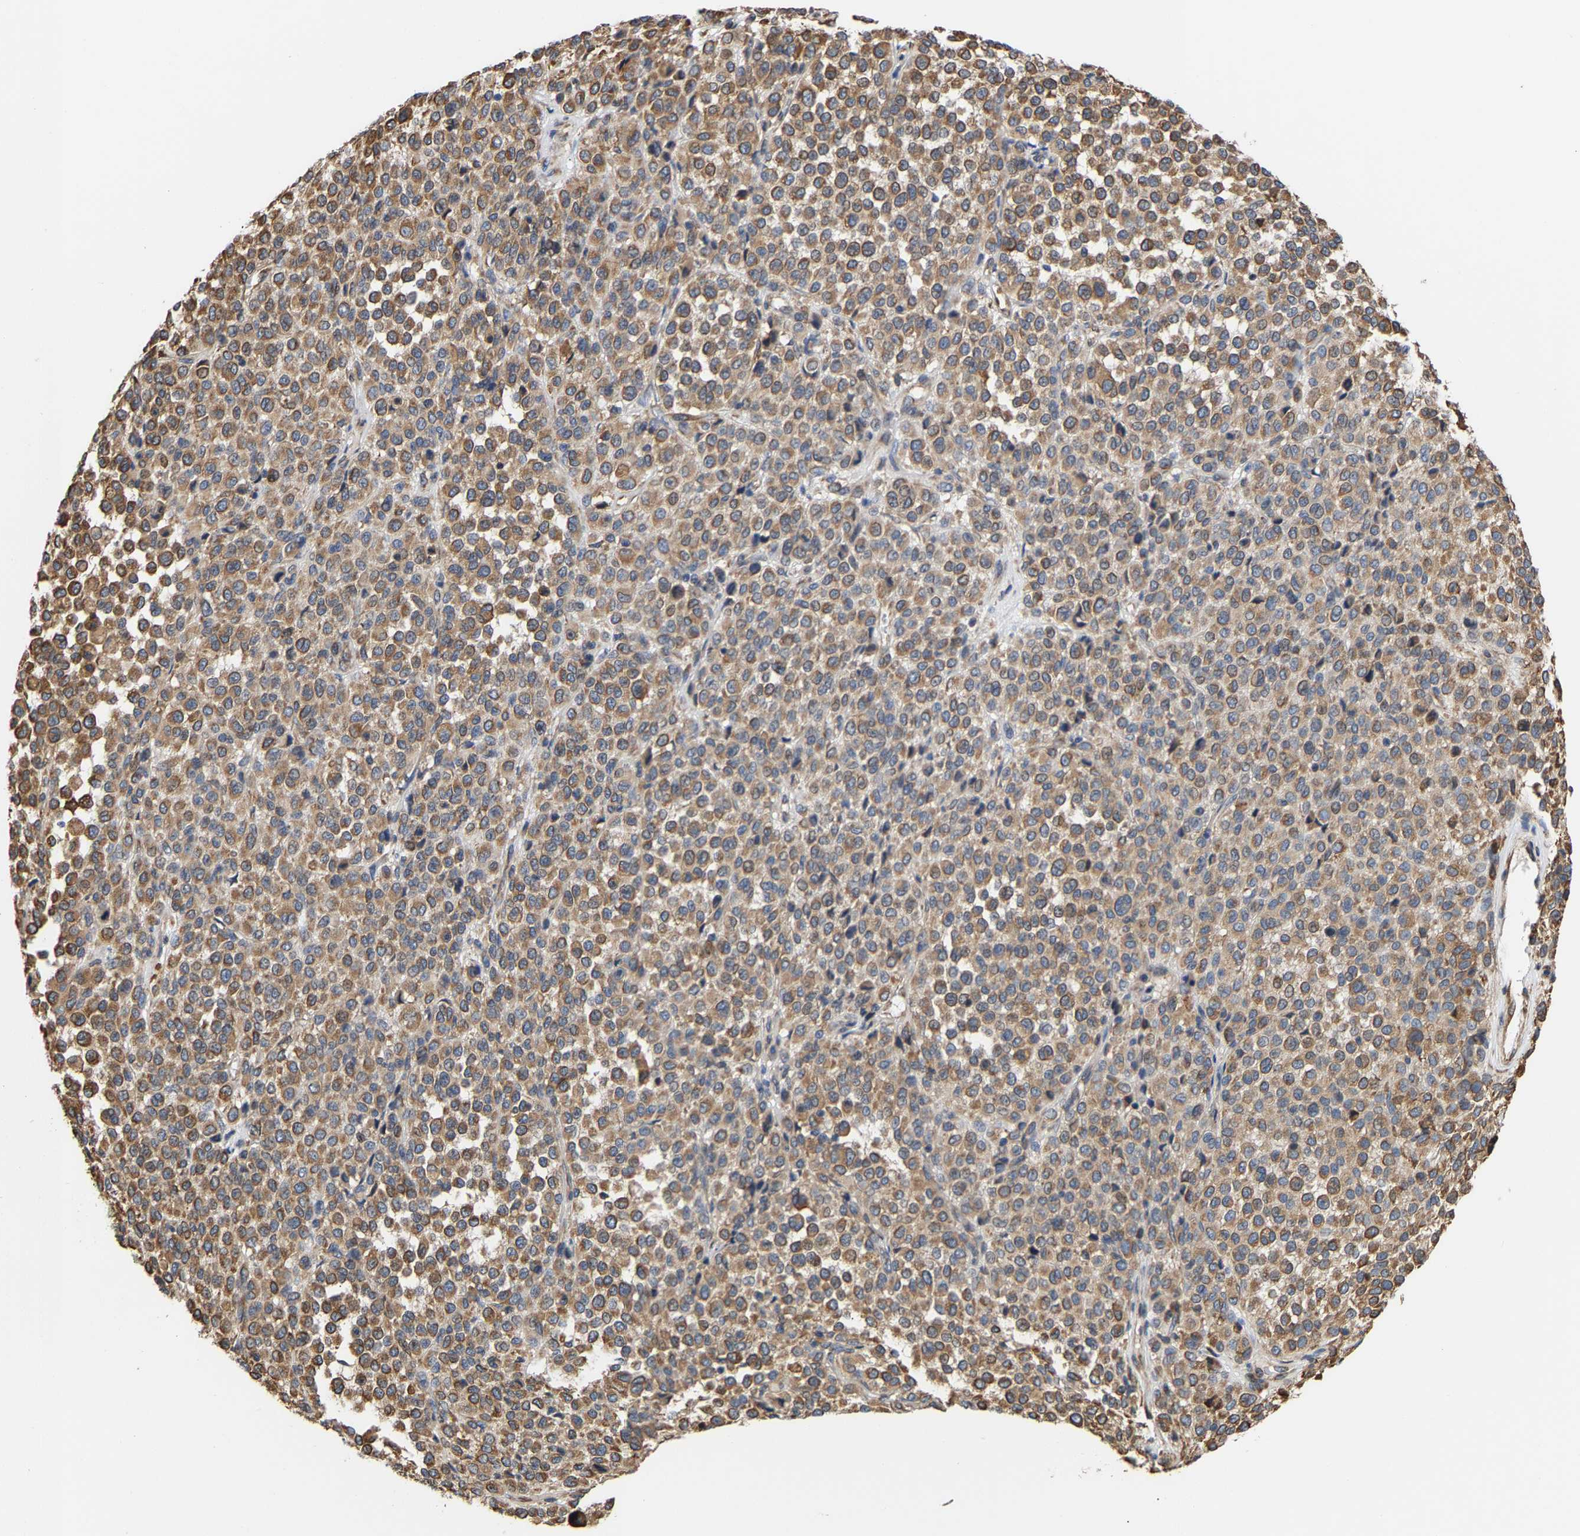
{"staining": {"intensity": "moderate", "quantity": ">75%", "location": "cytoplasmic/membranous"}, "tissue": "melanoma", "cell_type": "Tumor cells", "image_type": "cancer", "snomed": [{"axis": "morphology", "description": "Malignant melanoma, Metastatic site"}, {"axis": "topography", "description": "Pancreas"}], "caption": "Malignant melanoma (metastatic site) tissue exhibits moderate cytoplasmic/membranous expression in approximately >75% of tumor cells, visualized by immunohistochemistry.", "gene": "ARAP1", "patient": {"sex": "female", "age": 30}}